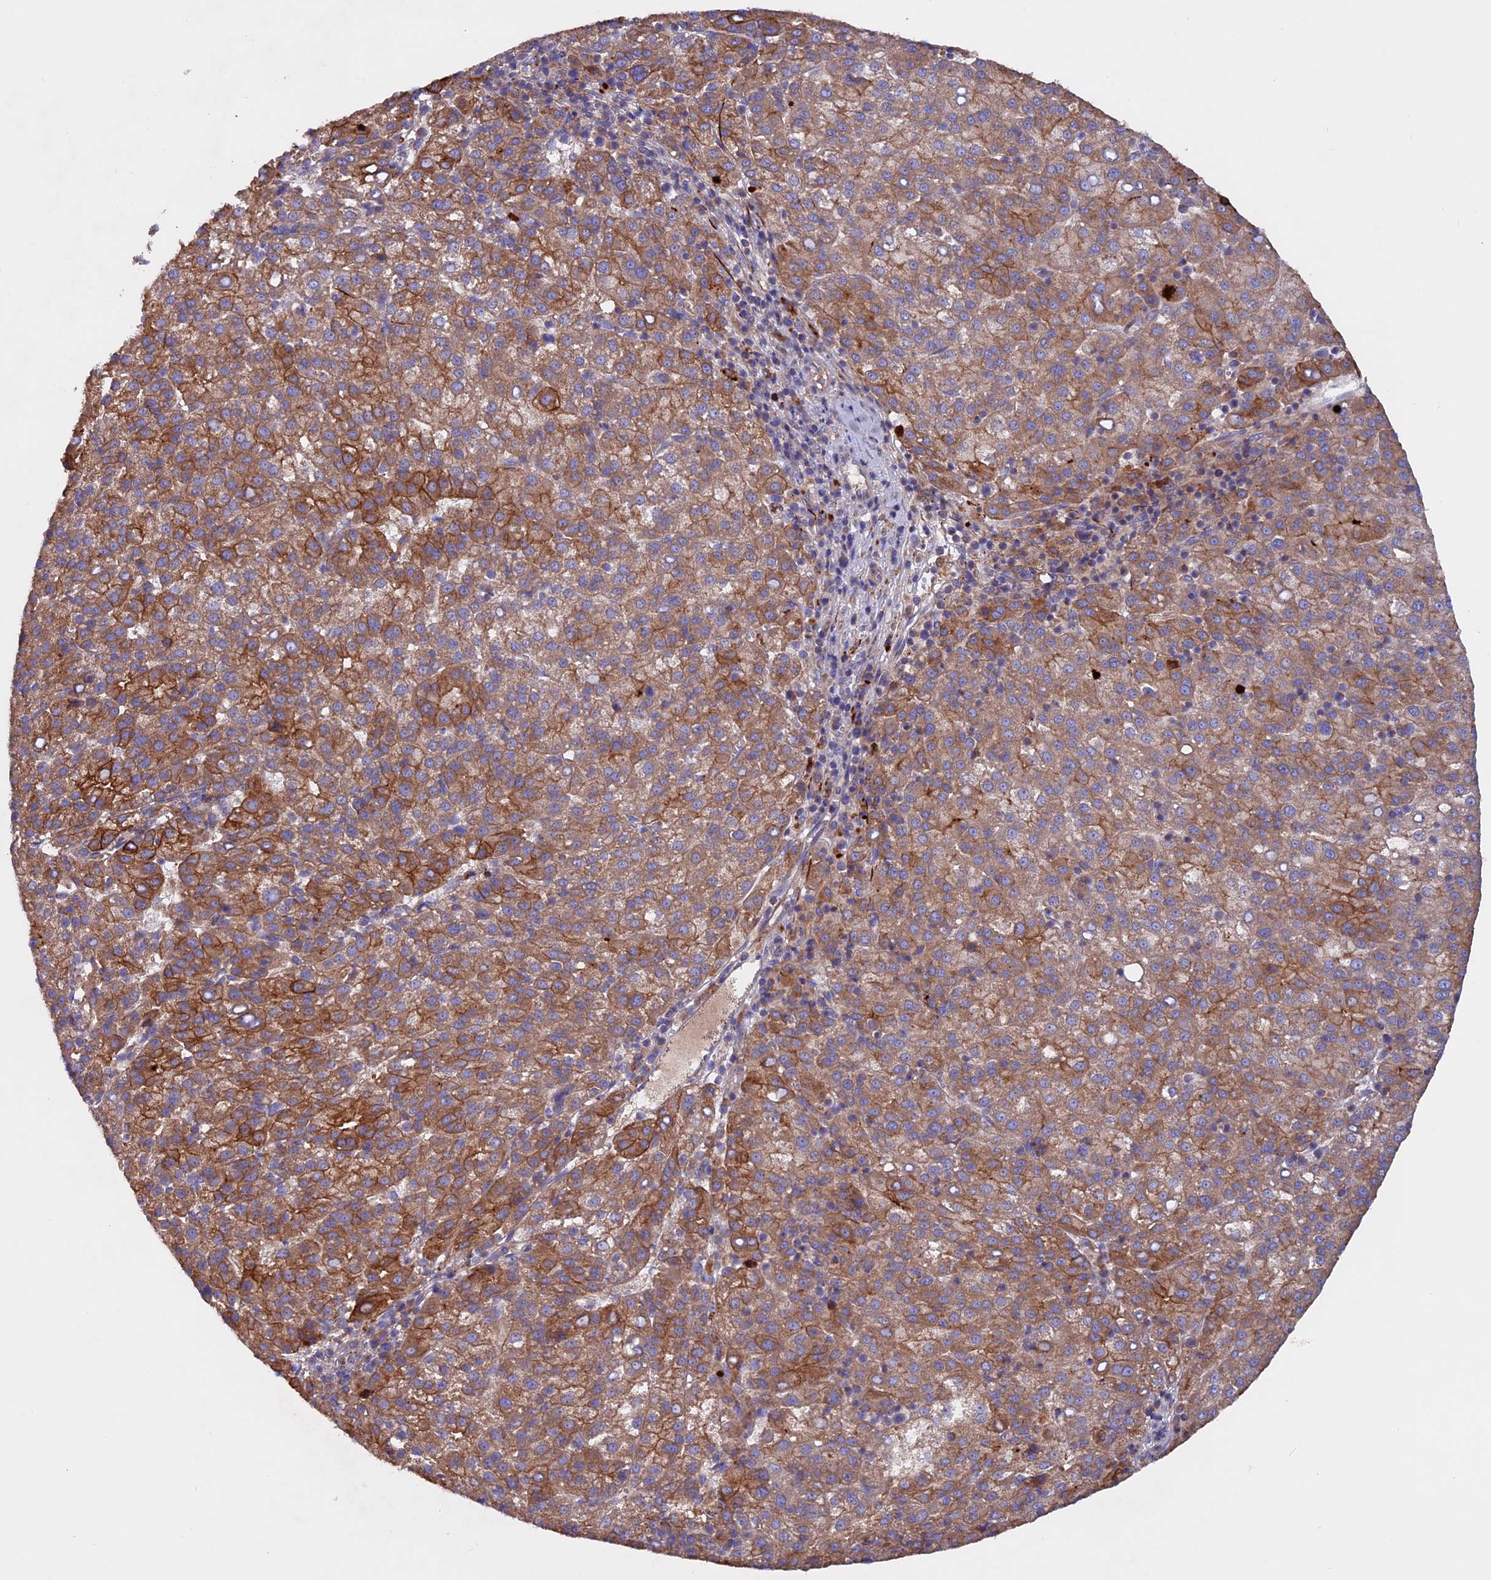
{"staining": {"intensity": "moderate", "quantity": ">75%", "location": "cytoplasmic/membranous"}, "tissue": "liver cancer", "cell_type": "Tumor cells", "image_type": "cancer", "snomed": [{"axis": "morphology", "description": "Carcinoma, Hepatocellular, NOS"}, {"axis": "topography", "description": "Liver"}], "caption": "Human liver cancer (hepatocellular carcinoma) stained for a protein (brown) reveals moderate cytoplasmic/membranous positive positivity in about >75% of tumor cells.", "gene": "PTPN9", "patient": {"sex": "female", "age": 58}}